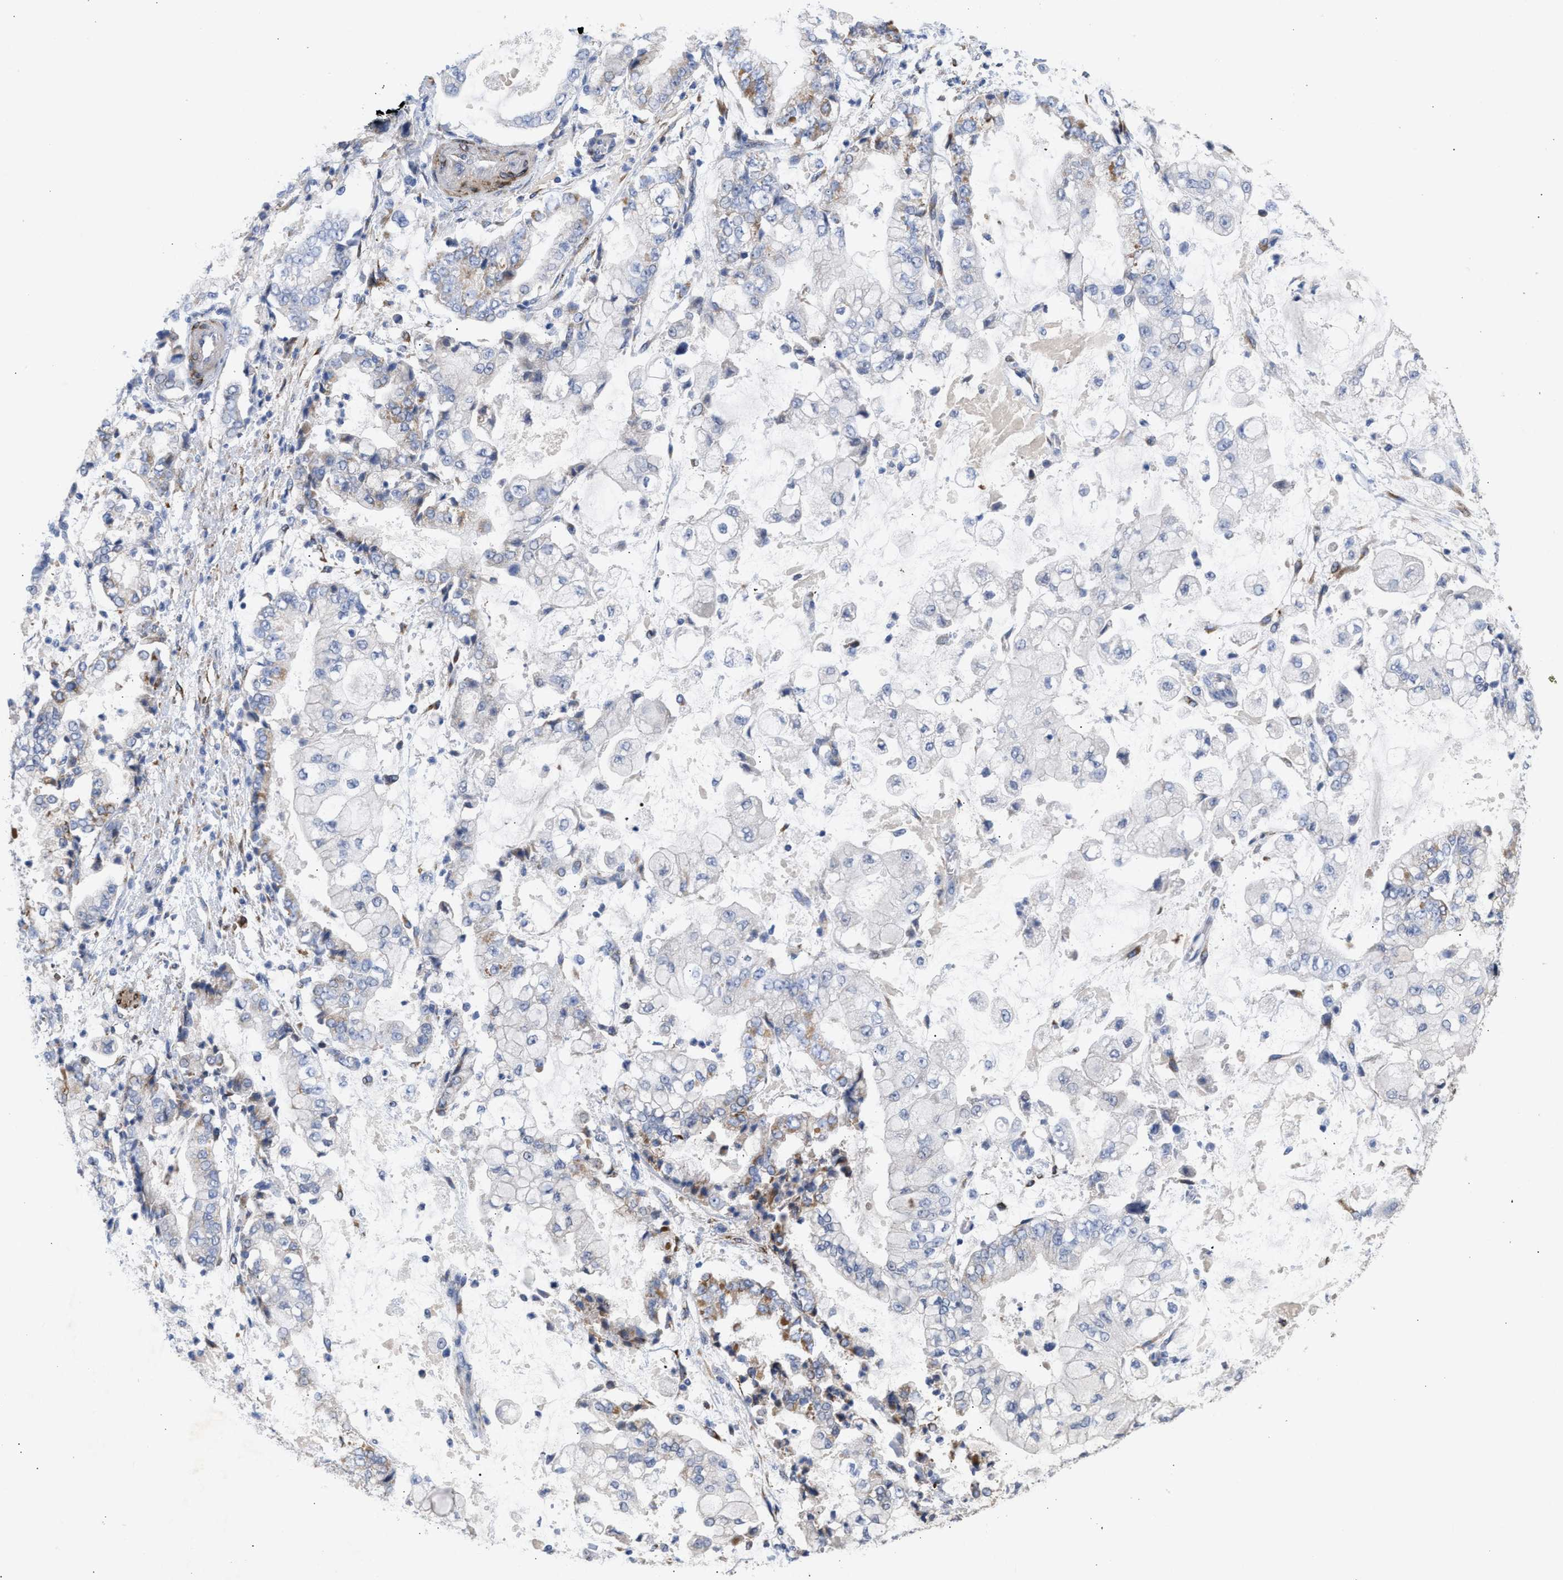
{"staining": {"intensity": "negative", "quantity": "none", "location": "none"}, "tissue": "stomach cancer", "cell_type": "Tumor cells", "image_type": "cancer", "snomed": [{"axis": "morphology", "description": "Adenocarcinoma, NOS"}, {"axis": "topography", "description": "Stomach"}], "caption": "IHC photomicrograph of adenocarcinoma (stomach) stained for a protein (brown), which shows no positivity in tumor cells. (Immunohistochemistry (ihc), brightfield microscopy, high magnification).", "gene": "SELENOM", "patient": {"sex": "male", "age": 76}}